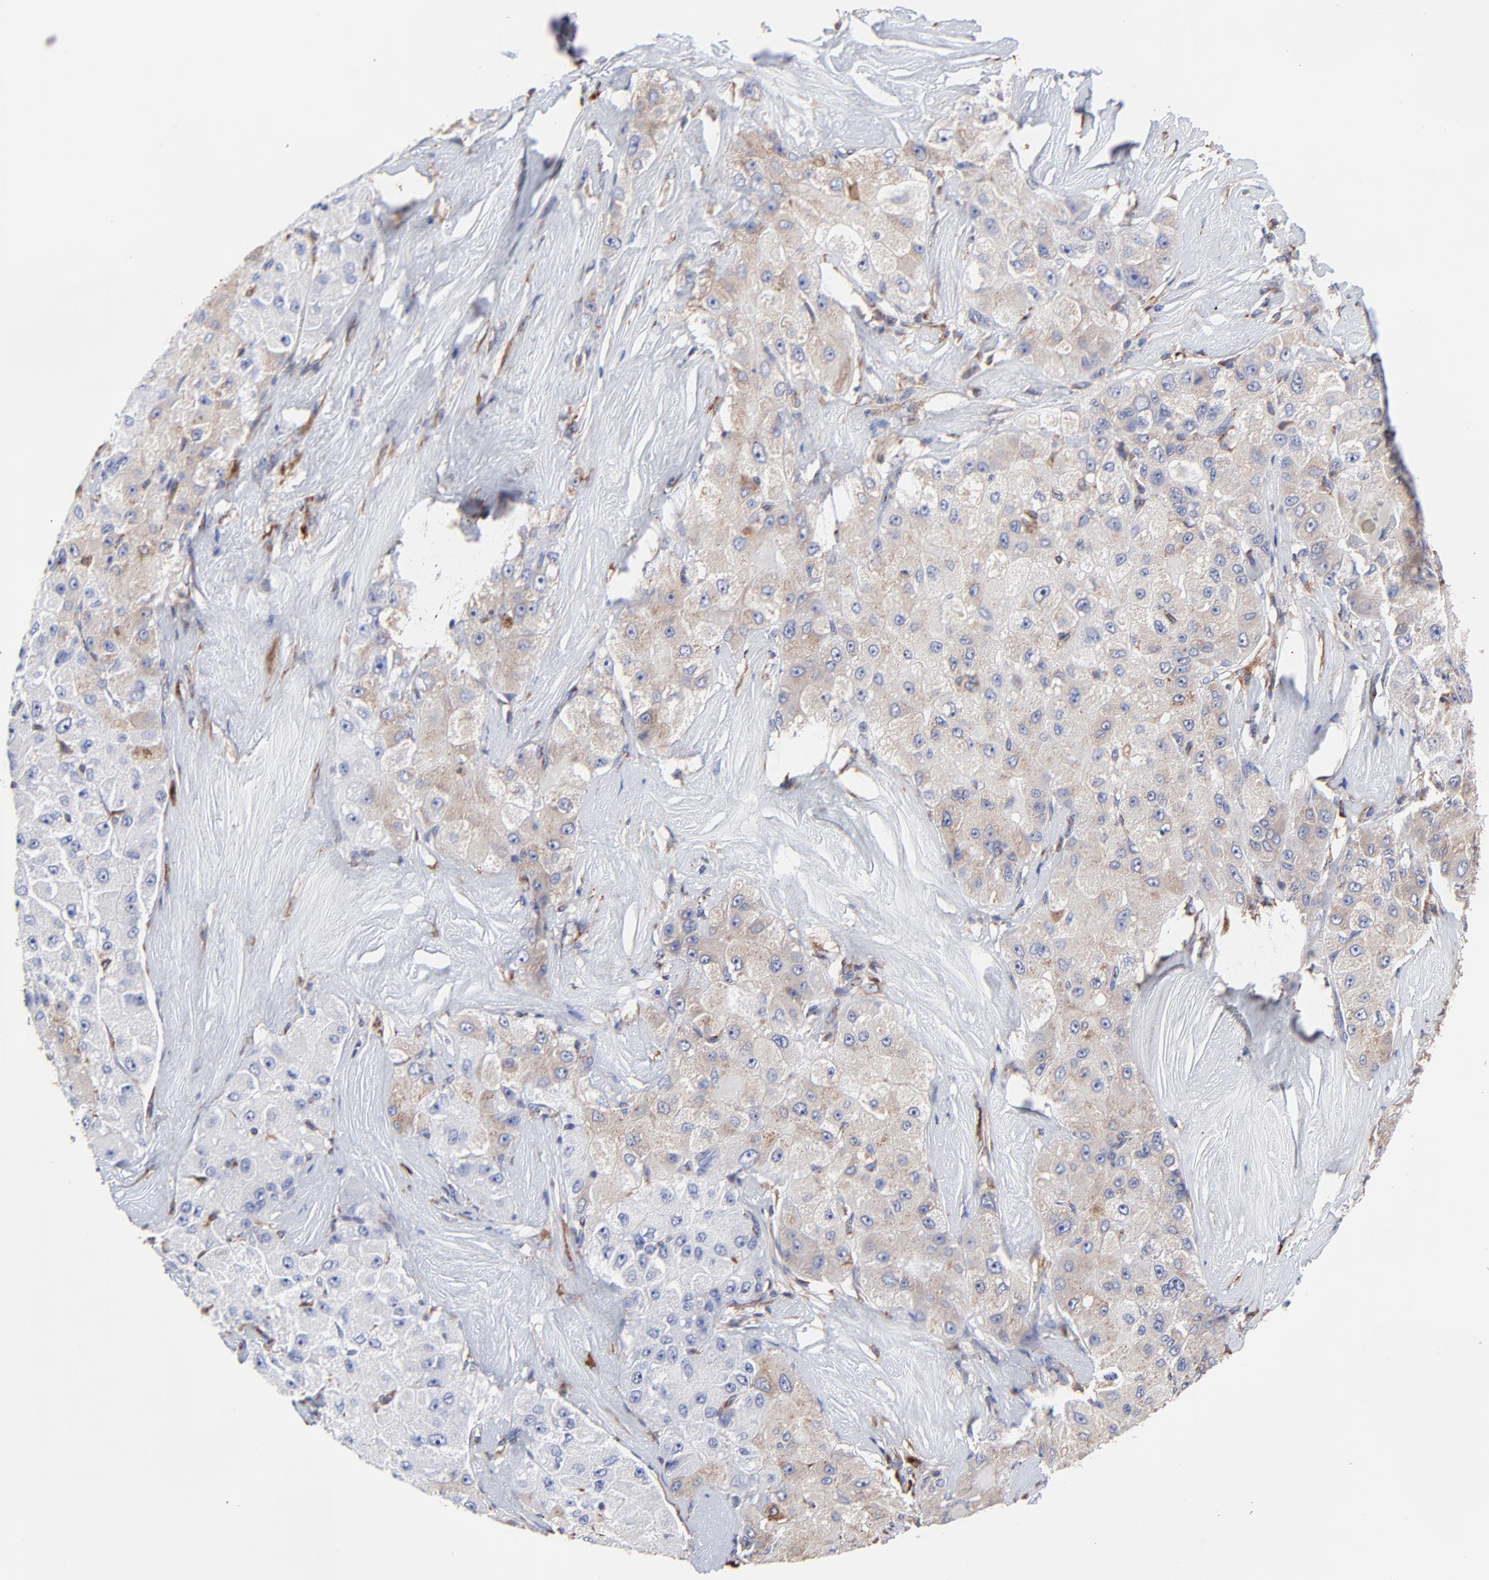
{"staining": {"intensity": "weak", "quantity": ">75%", "location": "cytoplasmic/membranous"}, "tissue": "liver cancer", "cell_type": "Tumor cells", "image_type": "cancer", "snomed": [{"axis": "morphology", "description": "Carcinoma, Hepatocellular, NOS"}, {"axis": "topography", "description": "Liver"}], "caption": "This histopathology image shows immunohistochemistry (IHC) staining of human liver hepatocellular carcinoma, with low weak cytoplasmic/membranous expression in approximately >75% of tumor cells.", "gene": "LMAN1", "patient": {"sex": "male", "age": 80}}